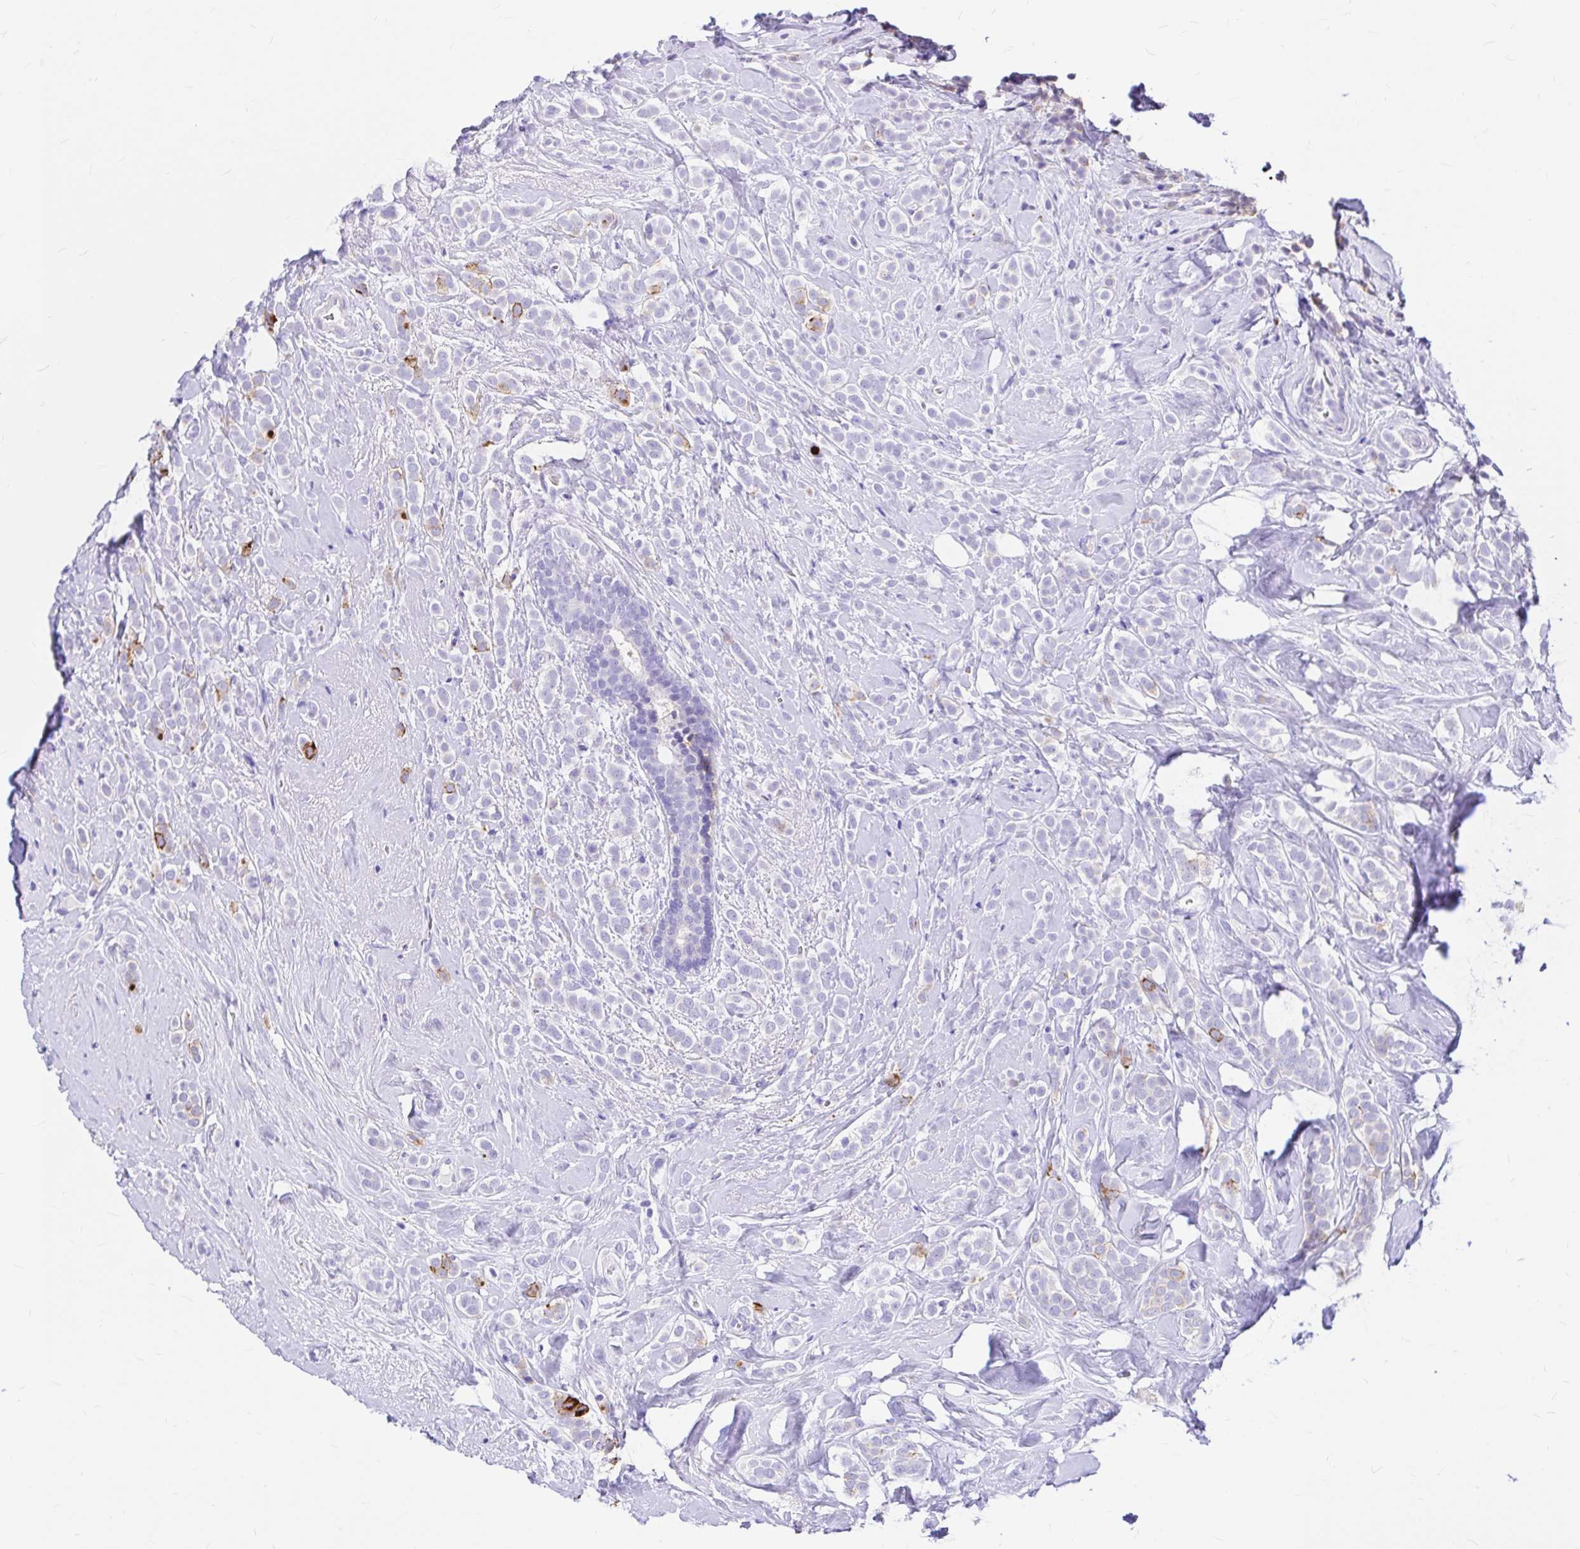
{"staining": {"intensity": "negative", "quantity": "none", "location": "none"}, "tissue": "breast cancer", "cell_type": "Tumor cells", "image_type": "cancer", "snomed": [{"axis": "morphology", "description": "Lobular carcinoma"}, {"axis": "topography", "description": "Breast"}], "caption": "Lobular carcinoma (breast) was stained to show a protein in brown. There is no significant positivity in tumor cells.", "gene": "CLEC1B", "patient": {"sex": "female", "age": 49}}